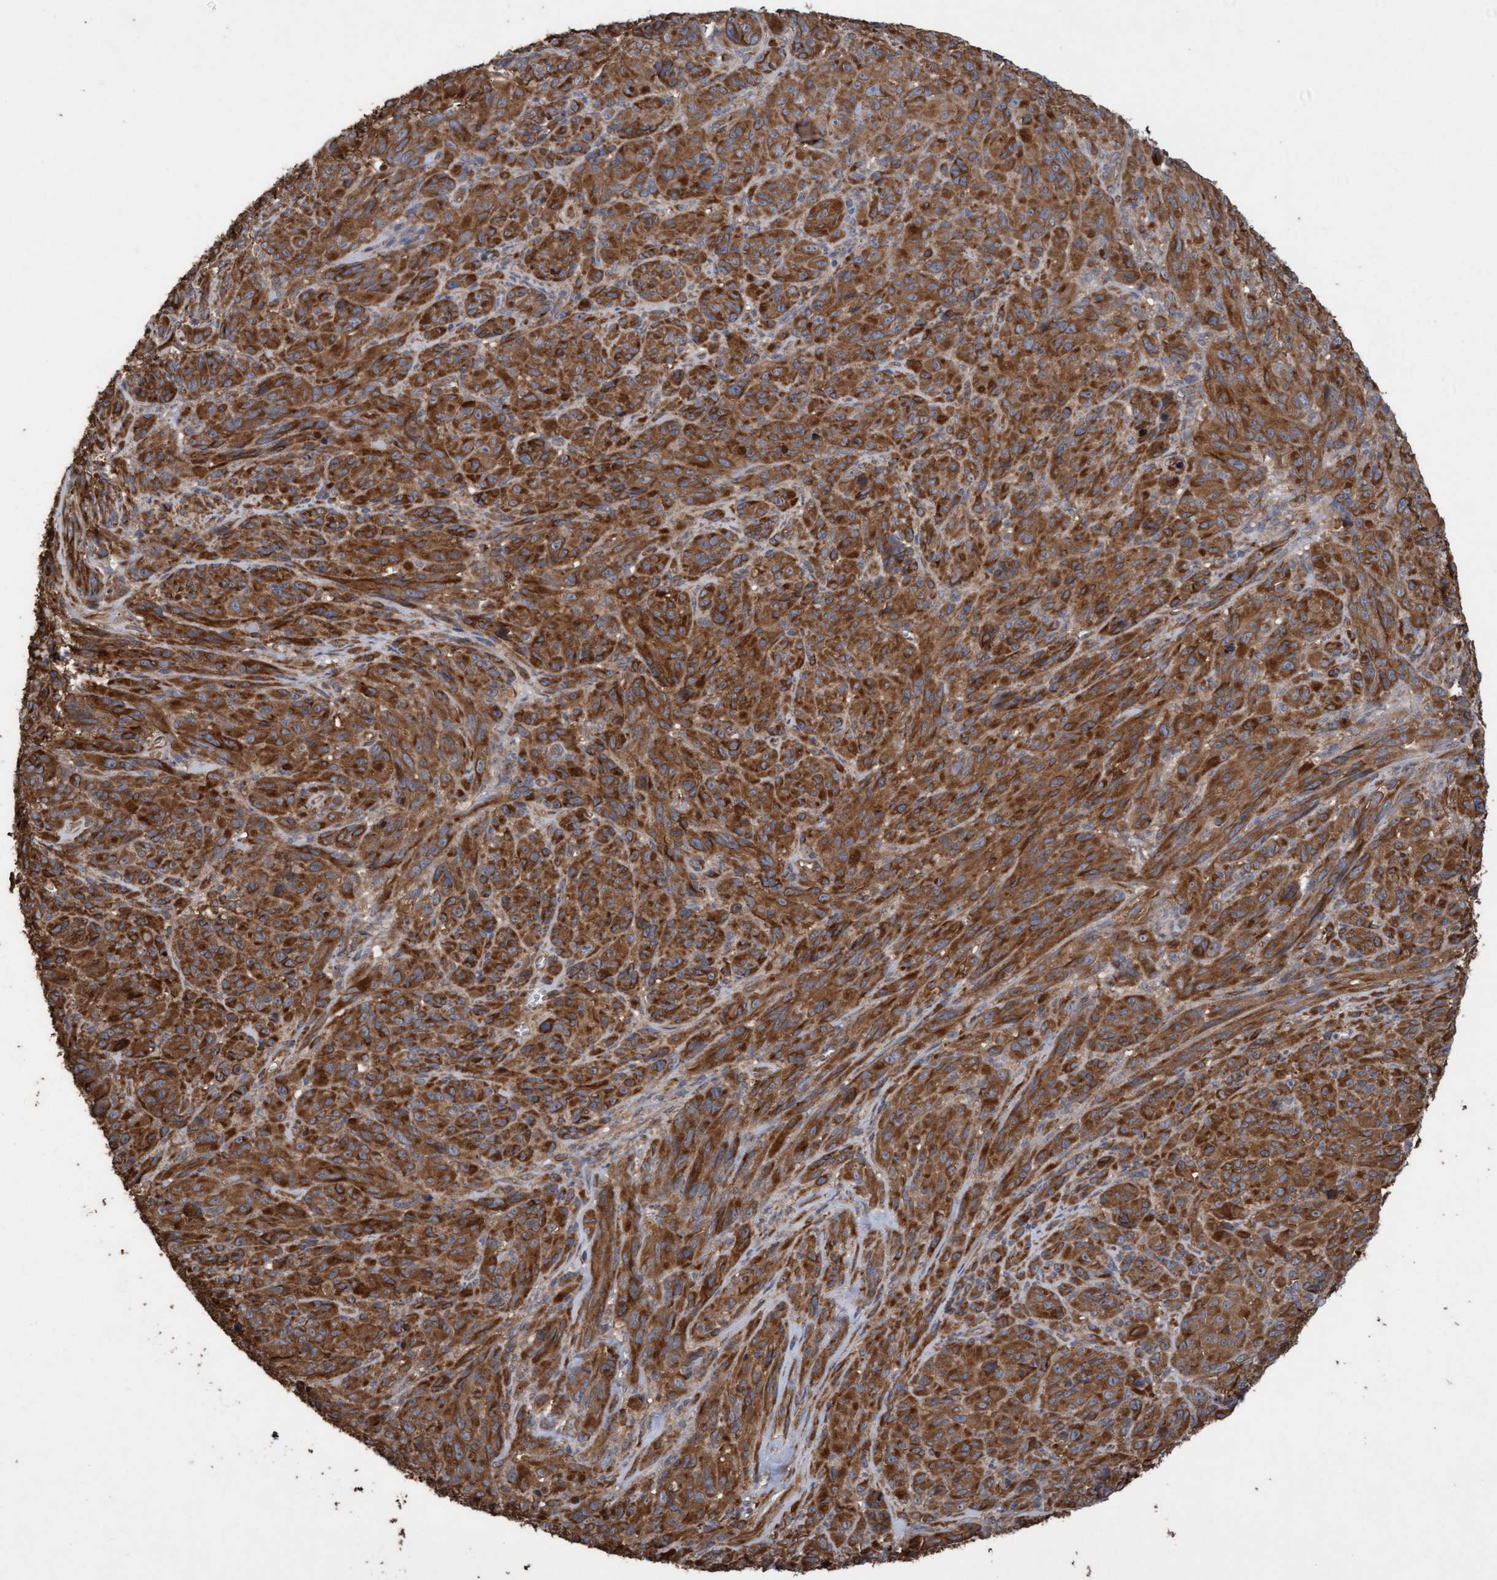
{"staining": {"intensity": "strong", "quantity": ">75%", "location": "cytoplasmic/membranous"}, "tissue": "melanoma", "cell_type": "Tumor cells", "image_type": "cancer", "snomed": [{"axis": "morphology", "description": "Malignant melanoma, NOS"}, {"axis": "topography", "description": "Skin of head"}], "caption": "A brown stain shows strong cytoplasmic/membranous staining of a protein in human melanoma tumor cells.", "gene": "CDC42EP4", "patient": {"sex": "male", "age": 96}}